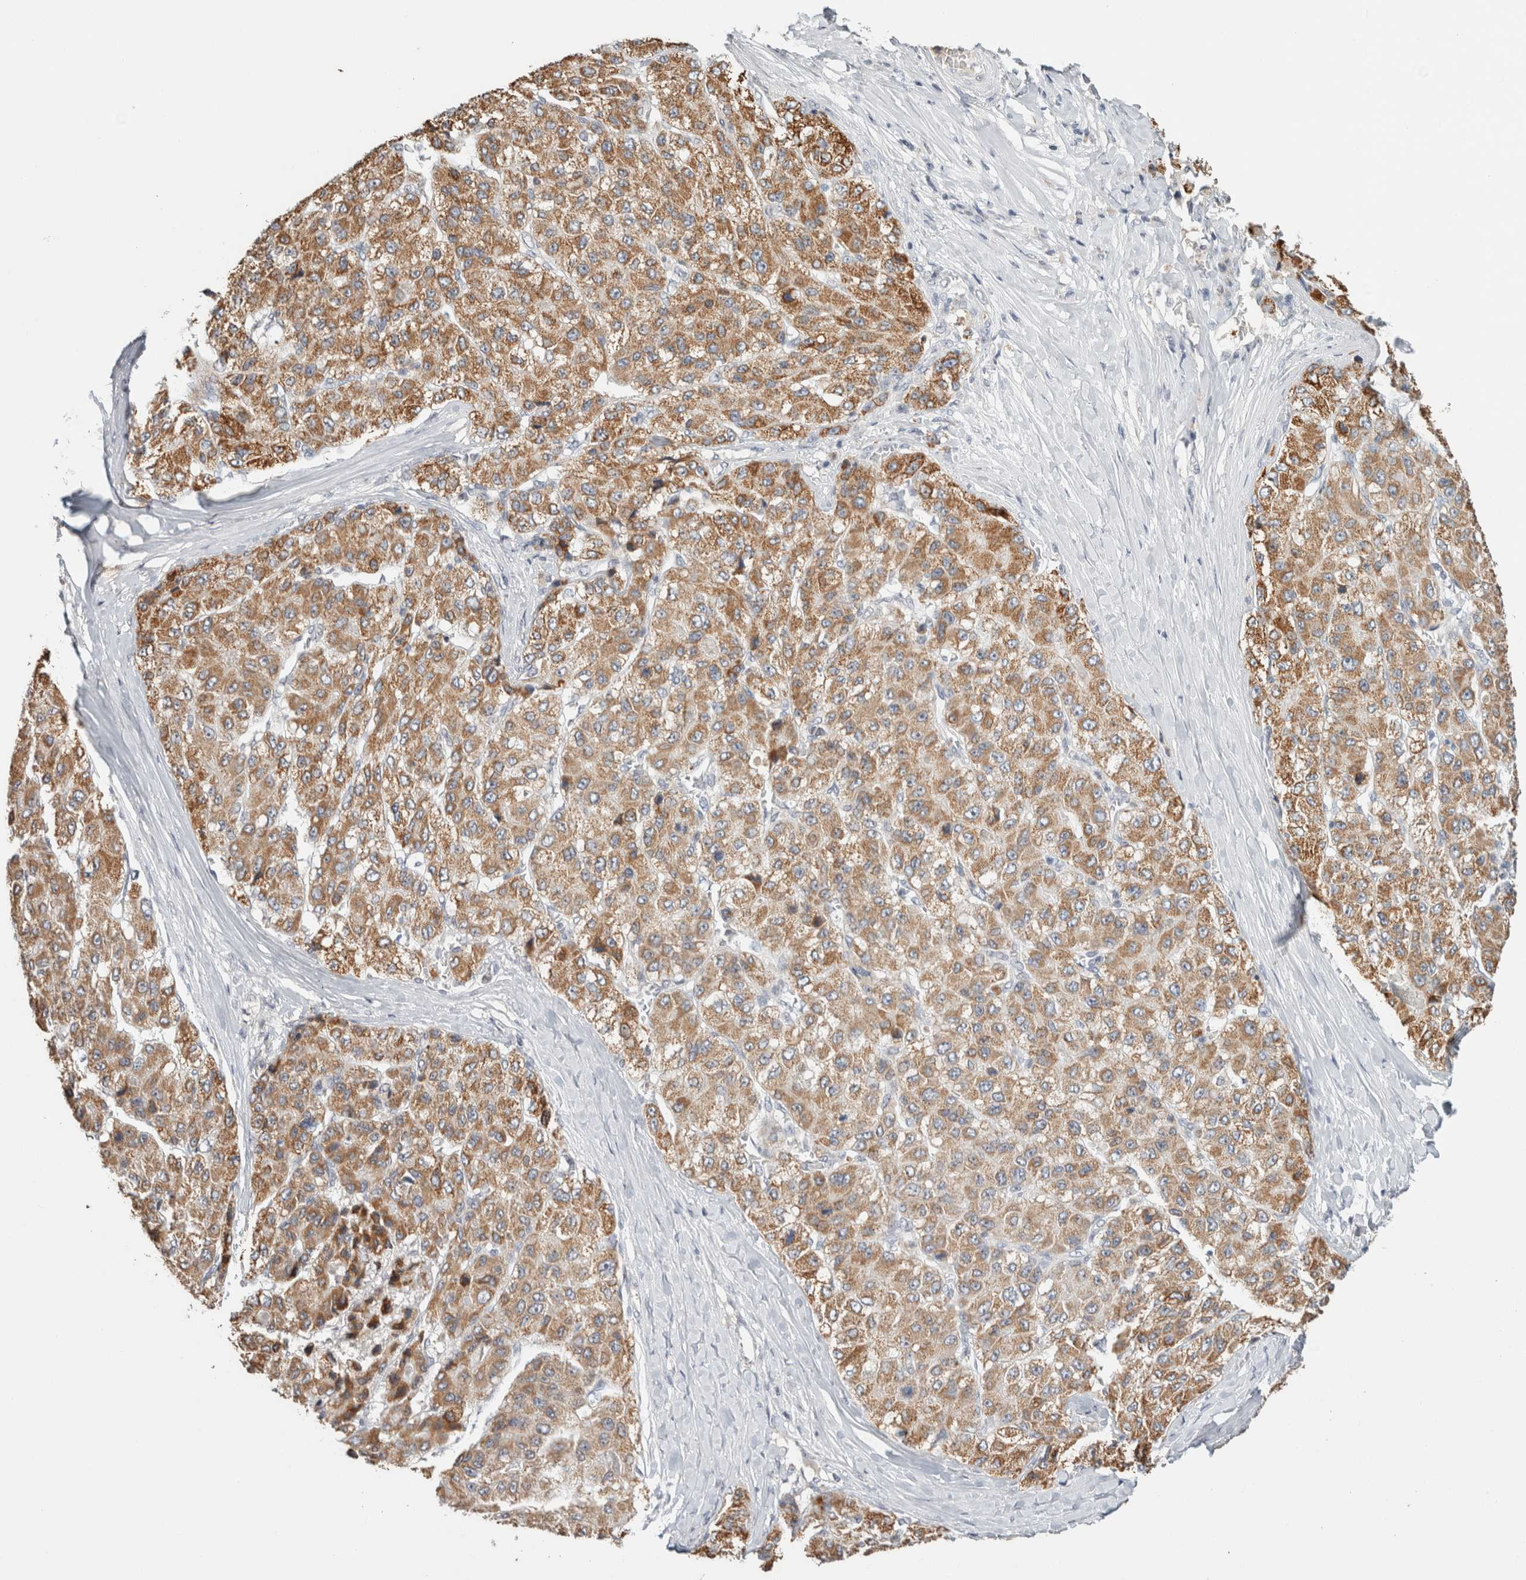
{"staining": {"intensity": "moderate", "quantity": ">75%", "location": "cytoplasmic/membranous"}, "tissue": "liver cancer", "cell_type": "Tumor cells", "image_type": "cancer", "snomed": [{"axis": "morphology", "description": "Carcinoma, Hepatocellular, NOS"}, {"axis": "topography", "description": "Liver"}], "caption": "The histopathology image displays a brown stain indicating the presence of a protein in the cytoplasmic/membranous of tumor cells in hepatocellular carcinoma (liver). Using DAB (brown) and hematoxylin (blue) stains, captured at high magnification using brightfield microscopy.", "gene": "CRAT", "patient": {"sex": "male", "age": 80}}